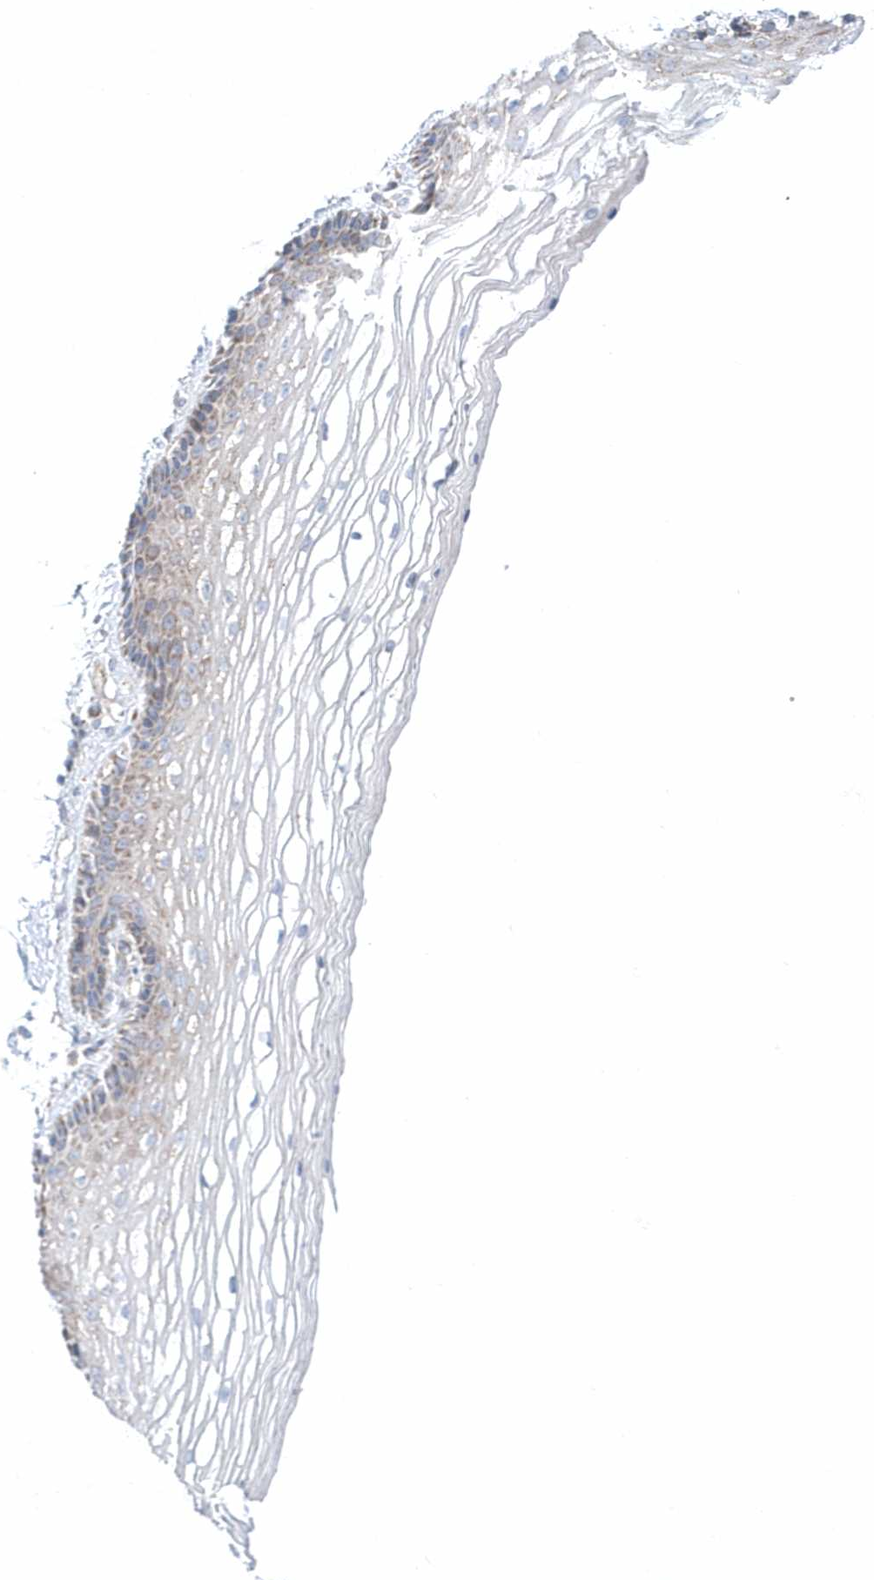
{"staining": {"intensity": "moderate", "quantity": "25%-75%", "location": "cytoplasmic/membranous"}, "tissue": "vagina", "cell_type": "Squamous epithelial cells", "image_type": "normal", "snomed": [{"axis": "morphology", "description": "Normal tissue, NOS"}, {"axis": "topography", "description": "Vagina"}], "caption": "Vagina stained for a protein exhibits moderate cytoplasmic/membranous positivity in squamous epithelial cells.", "gene": "OPA1", "patient": {"sex": "female", "age": 46}}